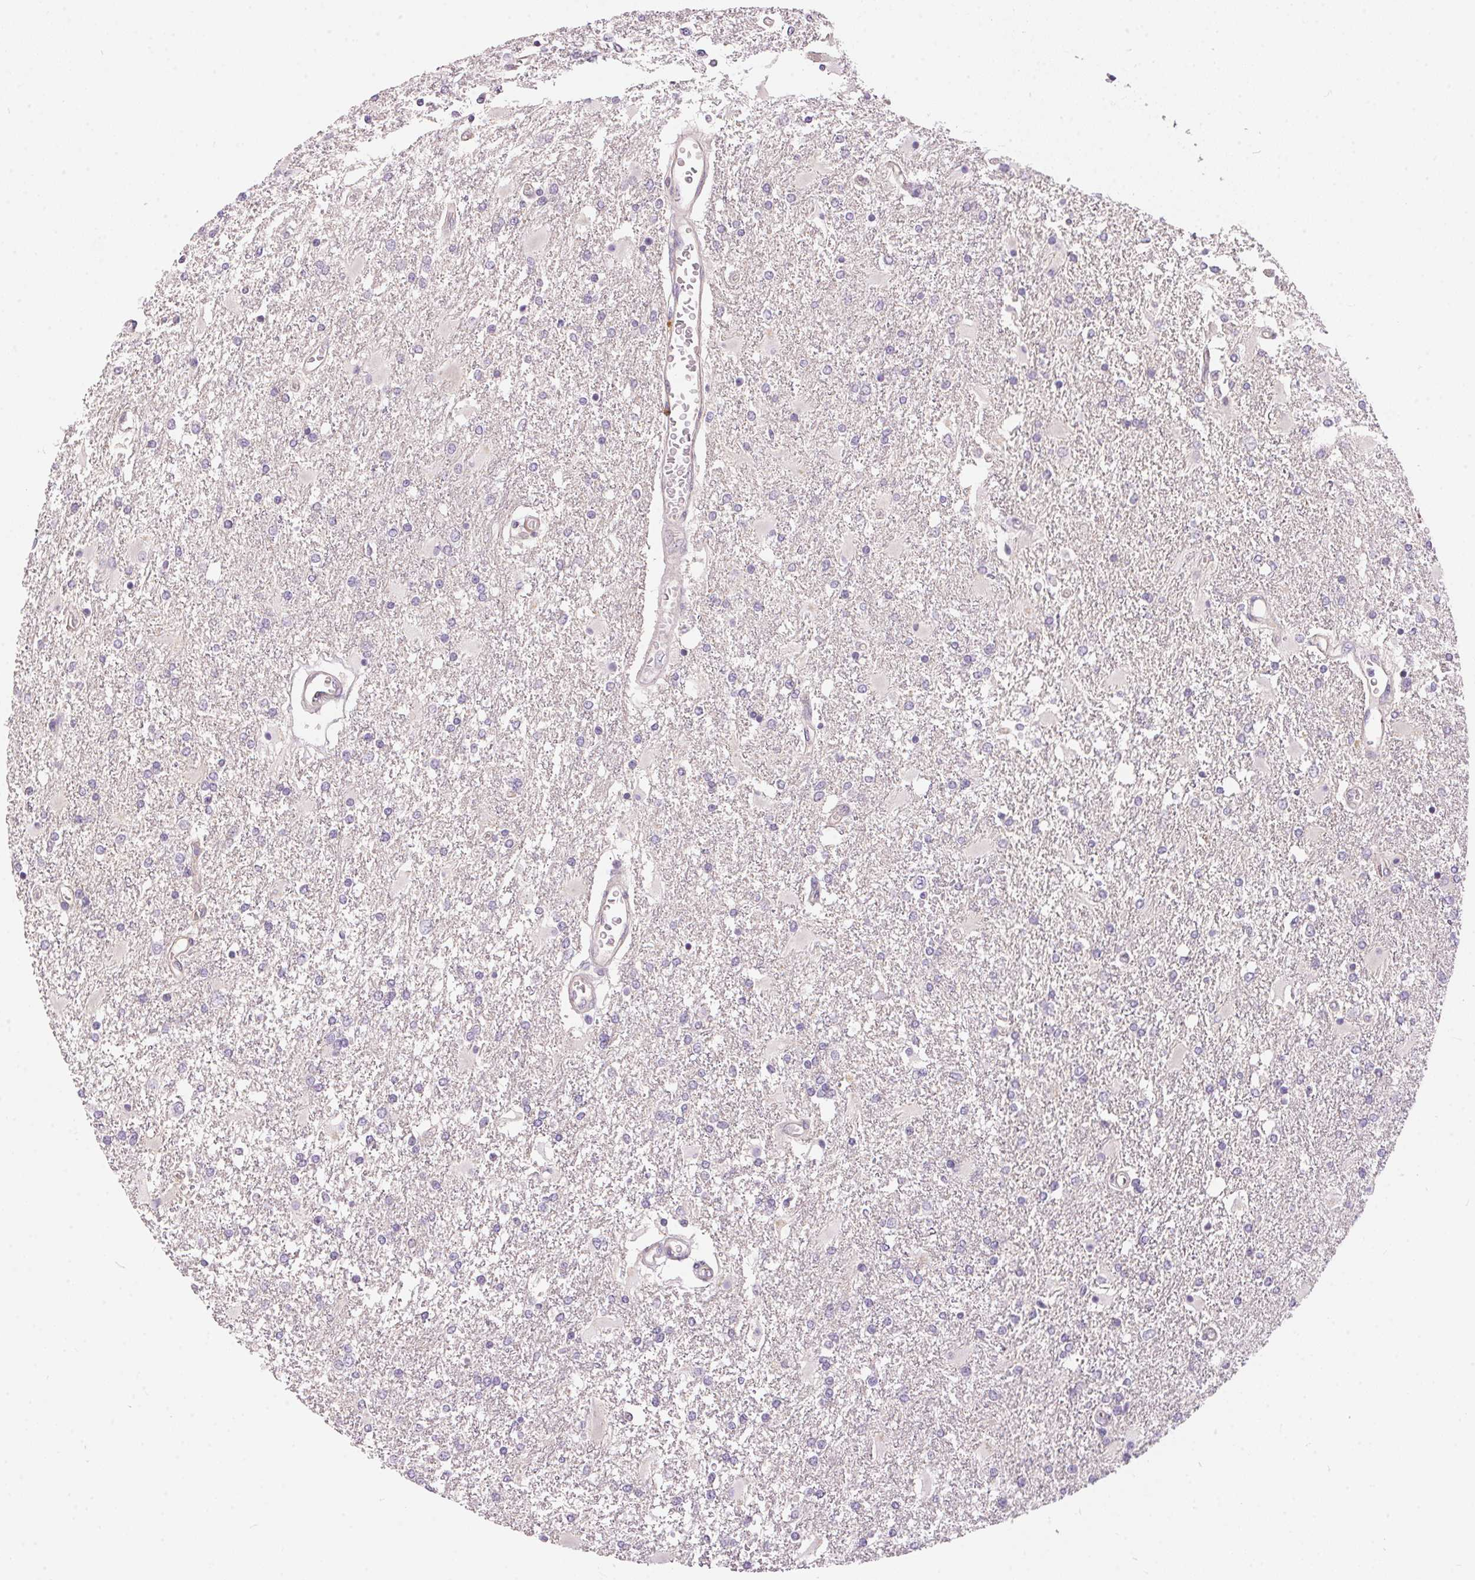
{"staining": {"intensity": "negative", "quantity": "none", "location": "none"}, "tissue": "glioma", "cell_type": "Tumor cells", "image_type": "cancer", "snomed": [{"axis": "morphology", "description": "Glioma, malignant, High grade"}, {"axis": "topography", "description": "Cerebral cortex"}], "caption": "Immunohistochemistry (IHC) photomicrograph of malignant high-grade glioma stained for a protein (brown), which exhibits no expression in tumor cells.", "gene": "UNC13B", "patient": {"sex": "male", "age": 79}}